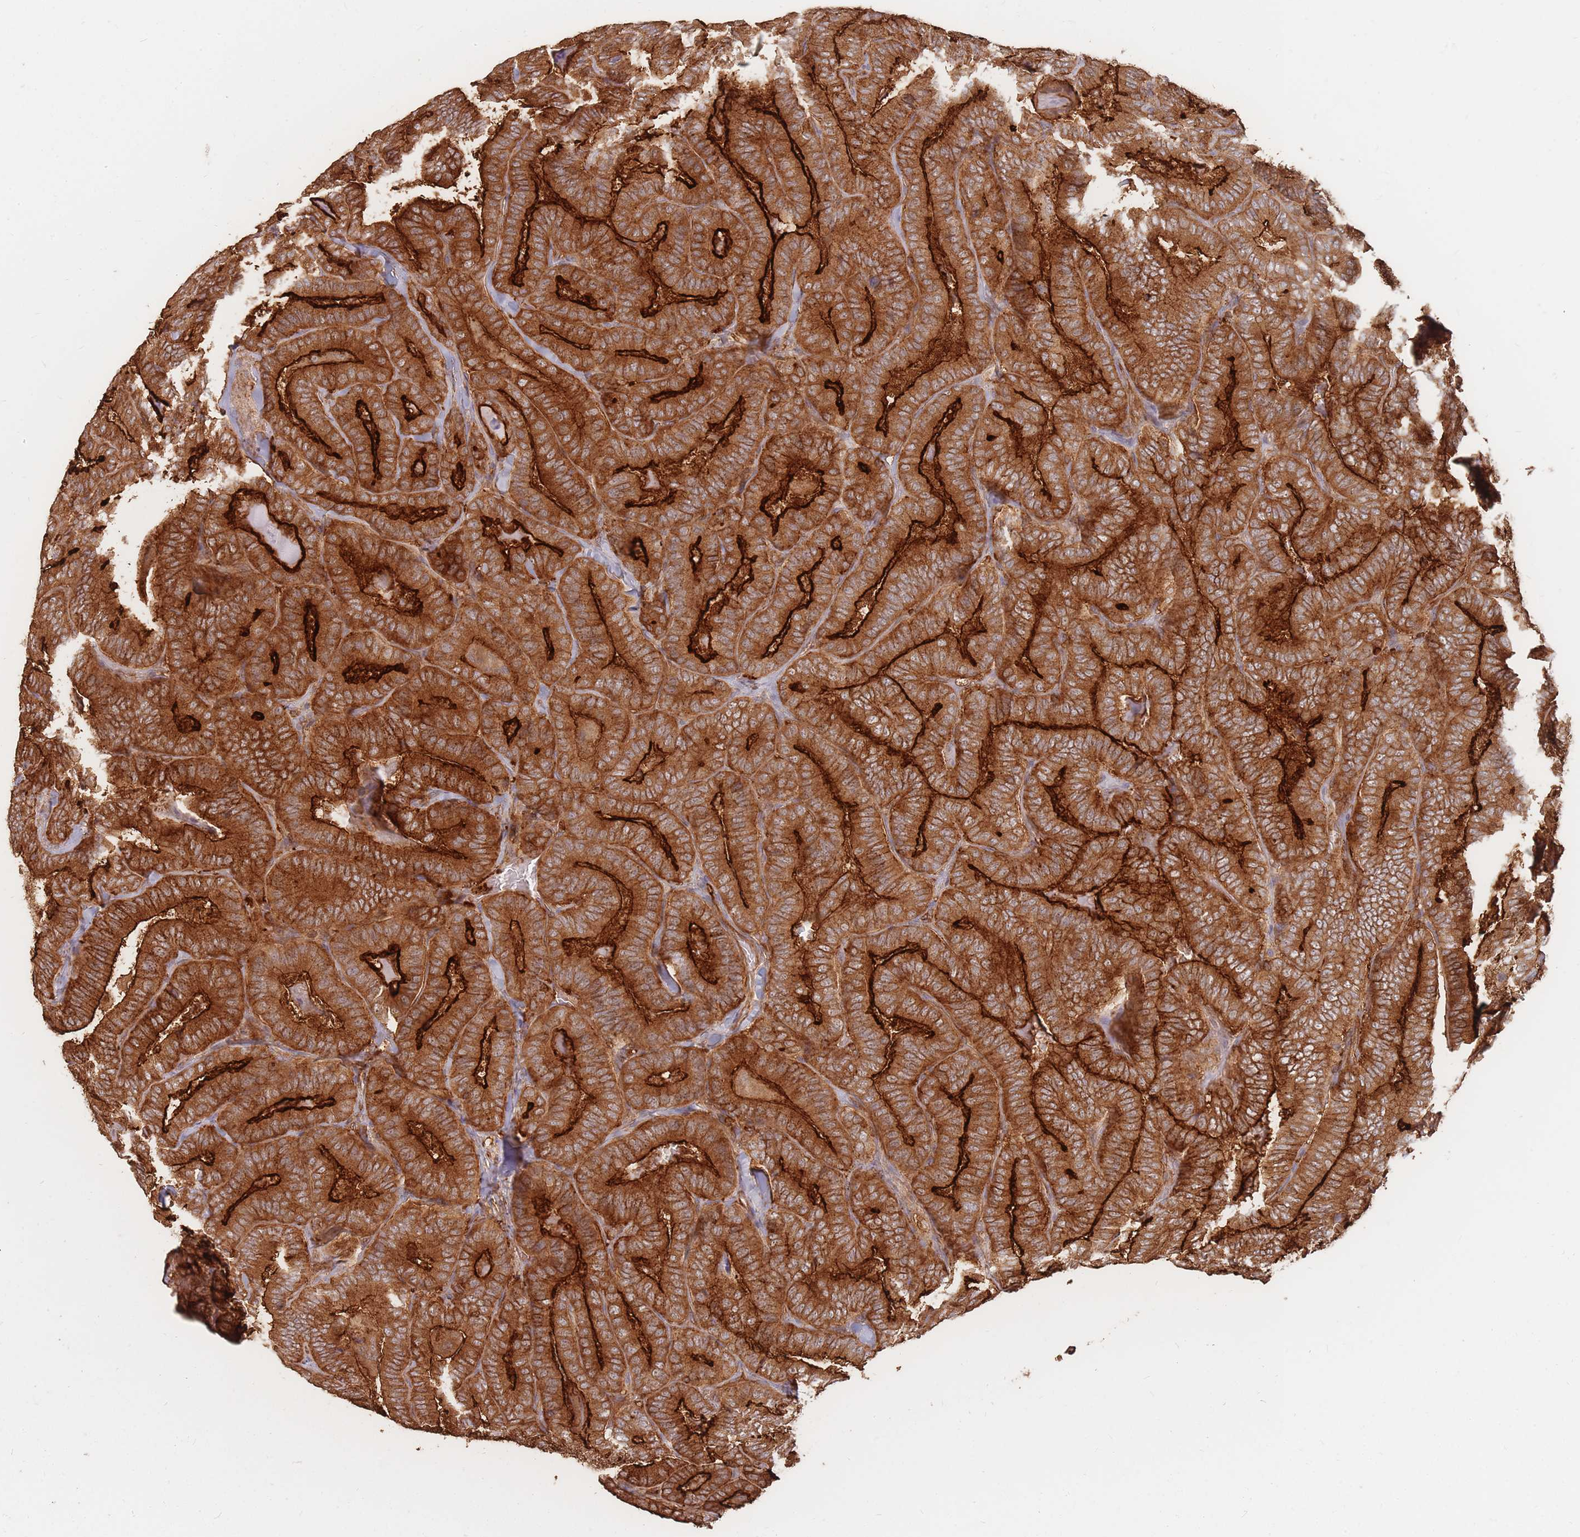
{"staining": {"intensity": "strong", "quantity": ">75%", "location": "cytoplasmic/membranous"}, "tissue": "thyroid cancer", "cell_type": "Tumor cells", "image_type": "cancer", "snomed": [{"axis": "morphology", "description": "Papillary adenocarcinoma, NOS"}, {"axis": "topography", "description": "Thyroid gland"}], "caption": "Human papillary adenocarcinoma (thyroid) stained with a protein marker exhibits strong staining in tumor cells.", "gene": "PLS3", "patient": {"sex": "male", "age": 61}}